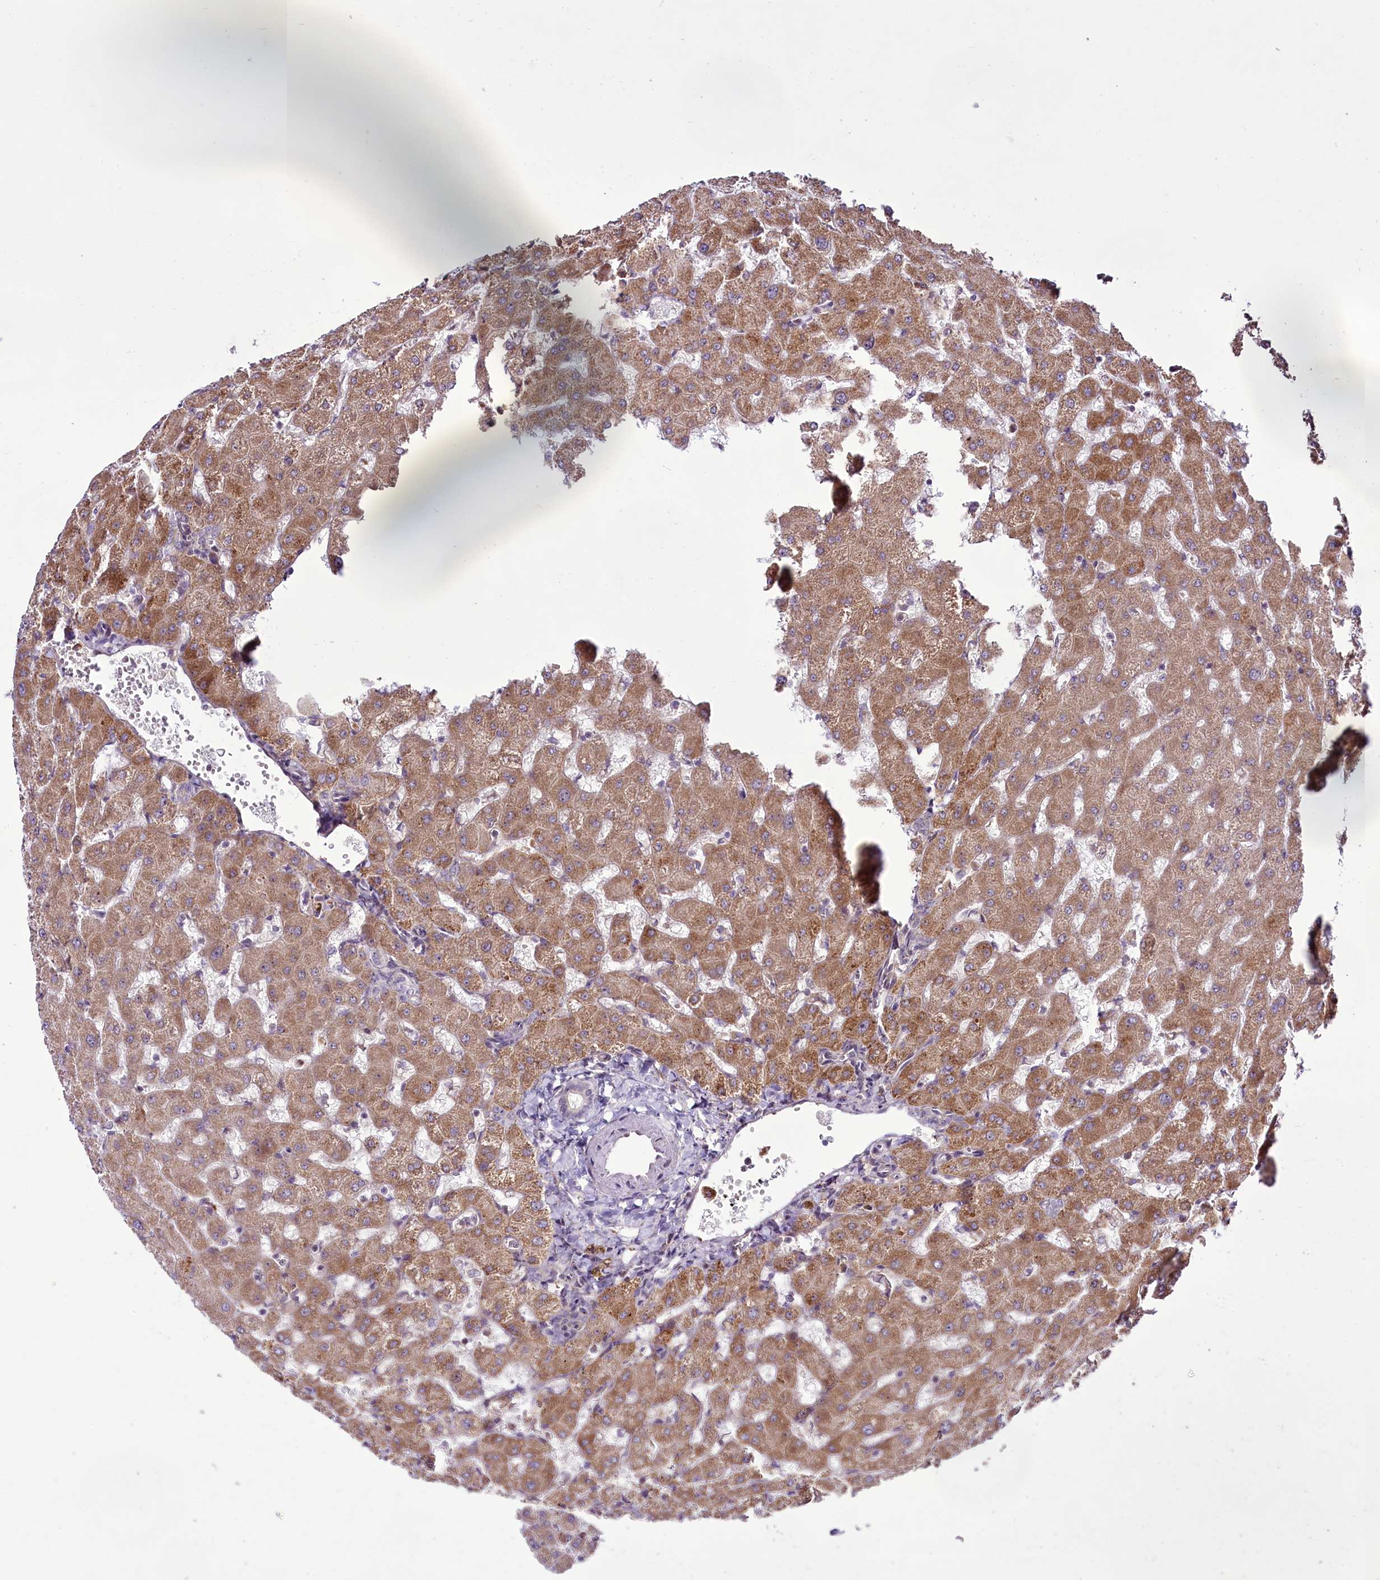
{"staining": {"intensity": "negative", "quantity": "none", "location": "none"}, "tissue": "liver", "cell_type": "Cholangiocytes", "image_type": "normal", "snomed": [{"axis": "morphology", "description": "Normal tissue, NOS"}, {"axis": "topography", "description": "Liver"}], "caption": "Immunohistochemical staining of benign liver displays no significant positivity in cholangiocytes.", "gene": "RSBN1", "patient": {"sex": "female", "age": 63}}